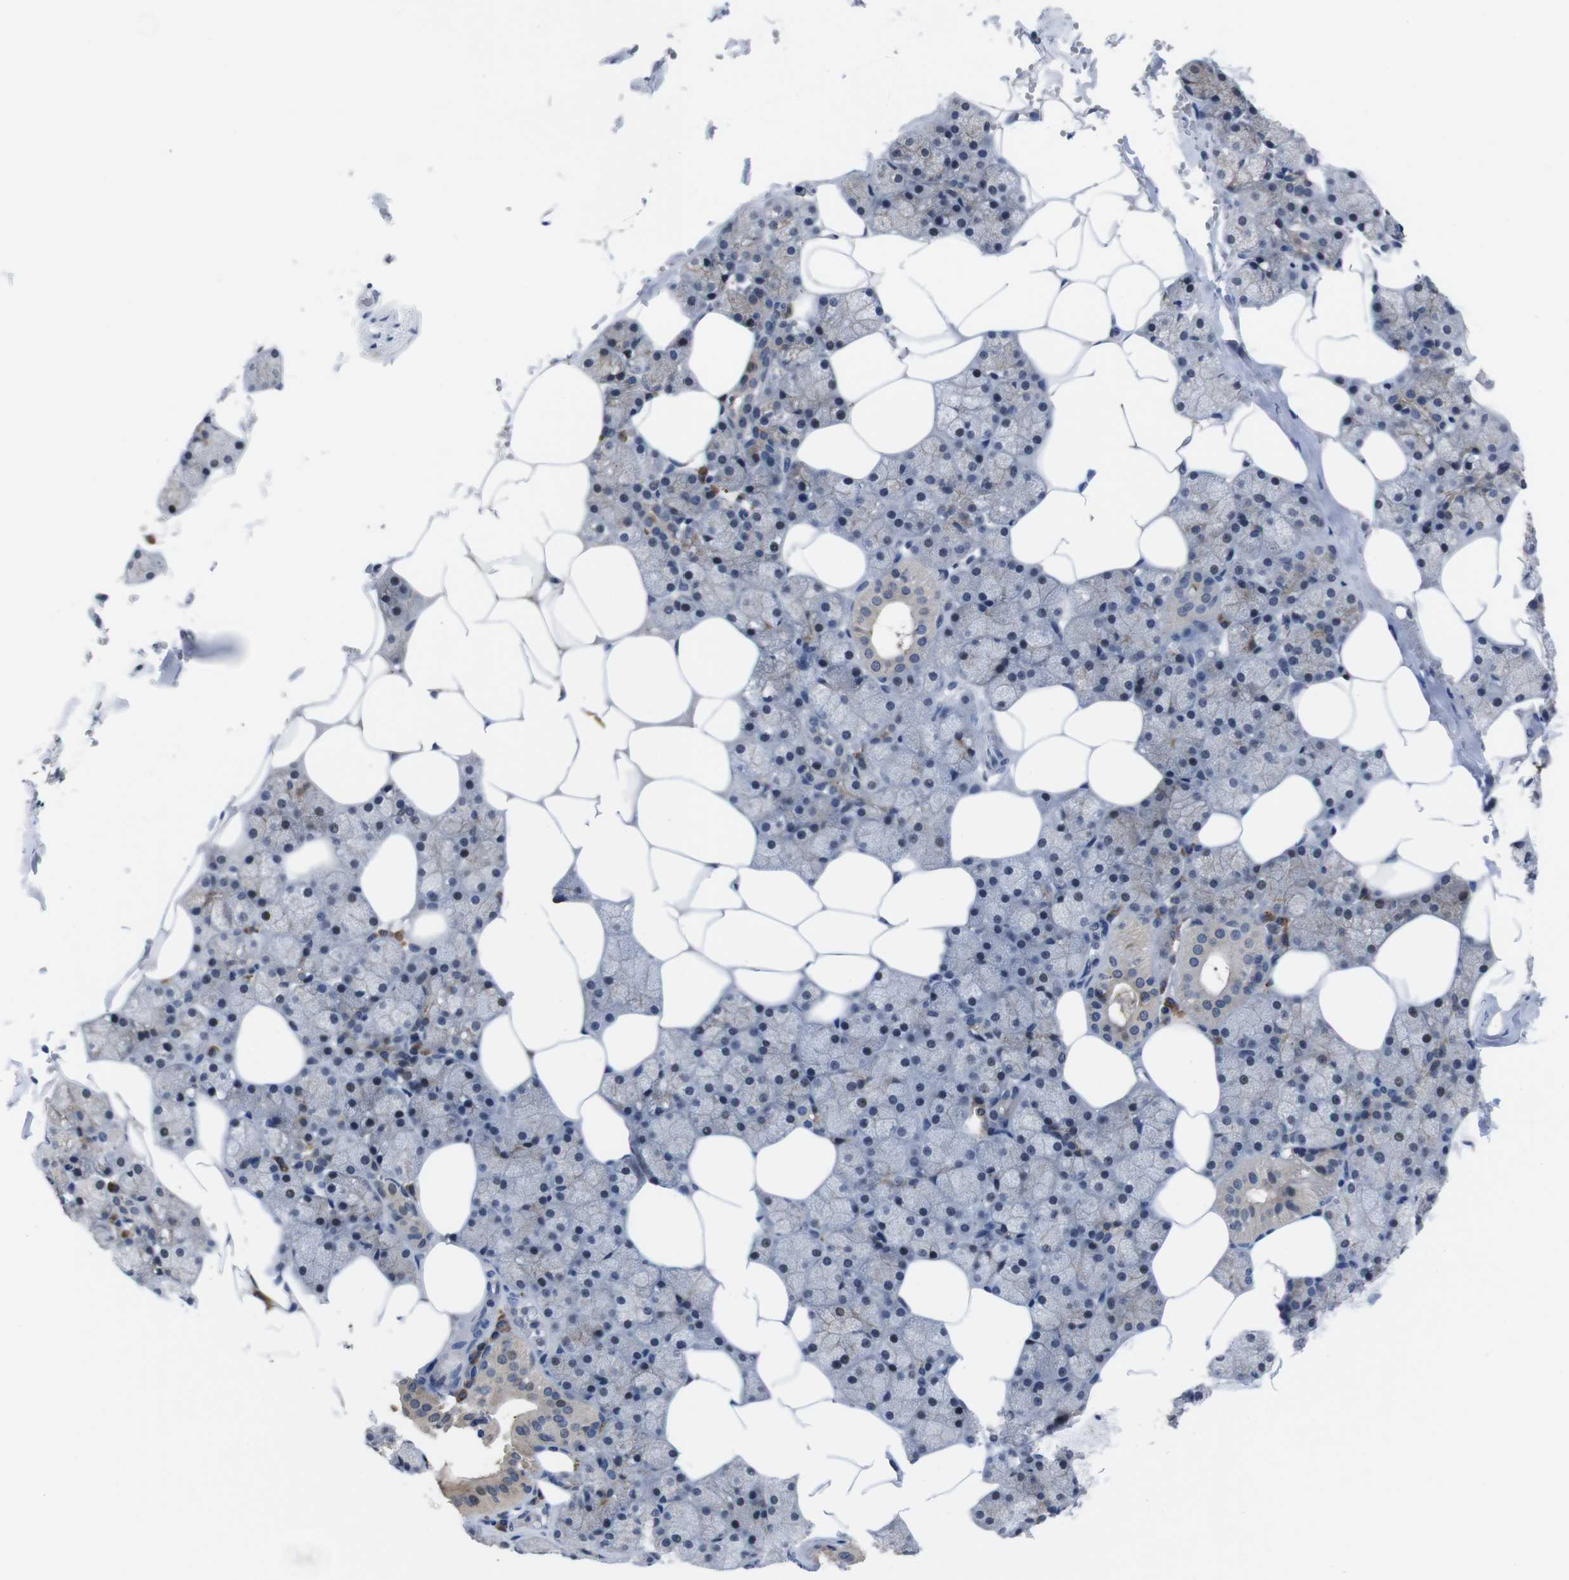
{"staining": {"intensity": "moderate", "quantity": ">75%", "location": "cytoplasmic/membranous"}, "tissue": "salivary gland", "cell_type": "Glandular cells", "image_type": "normal", "snomed": [{"axis": "morphology", "description": "Normal tissue, NOS"}, {"axis": "topography", "description": "Salivary gland"}], "caption": "The photomicrograph demonstrates immunohistochemical staining of normal salivary gland. There is moderate cytoplasmic/membranous staining is identified in approximately >75% of glandular cells. The protein of interest is shown in brown color, while the nuclei are stained blue.", "gene": "SEMA4B", "patient": {"sex": "male", "age": 62}}